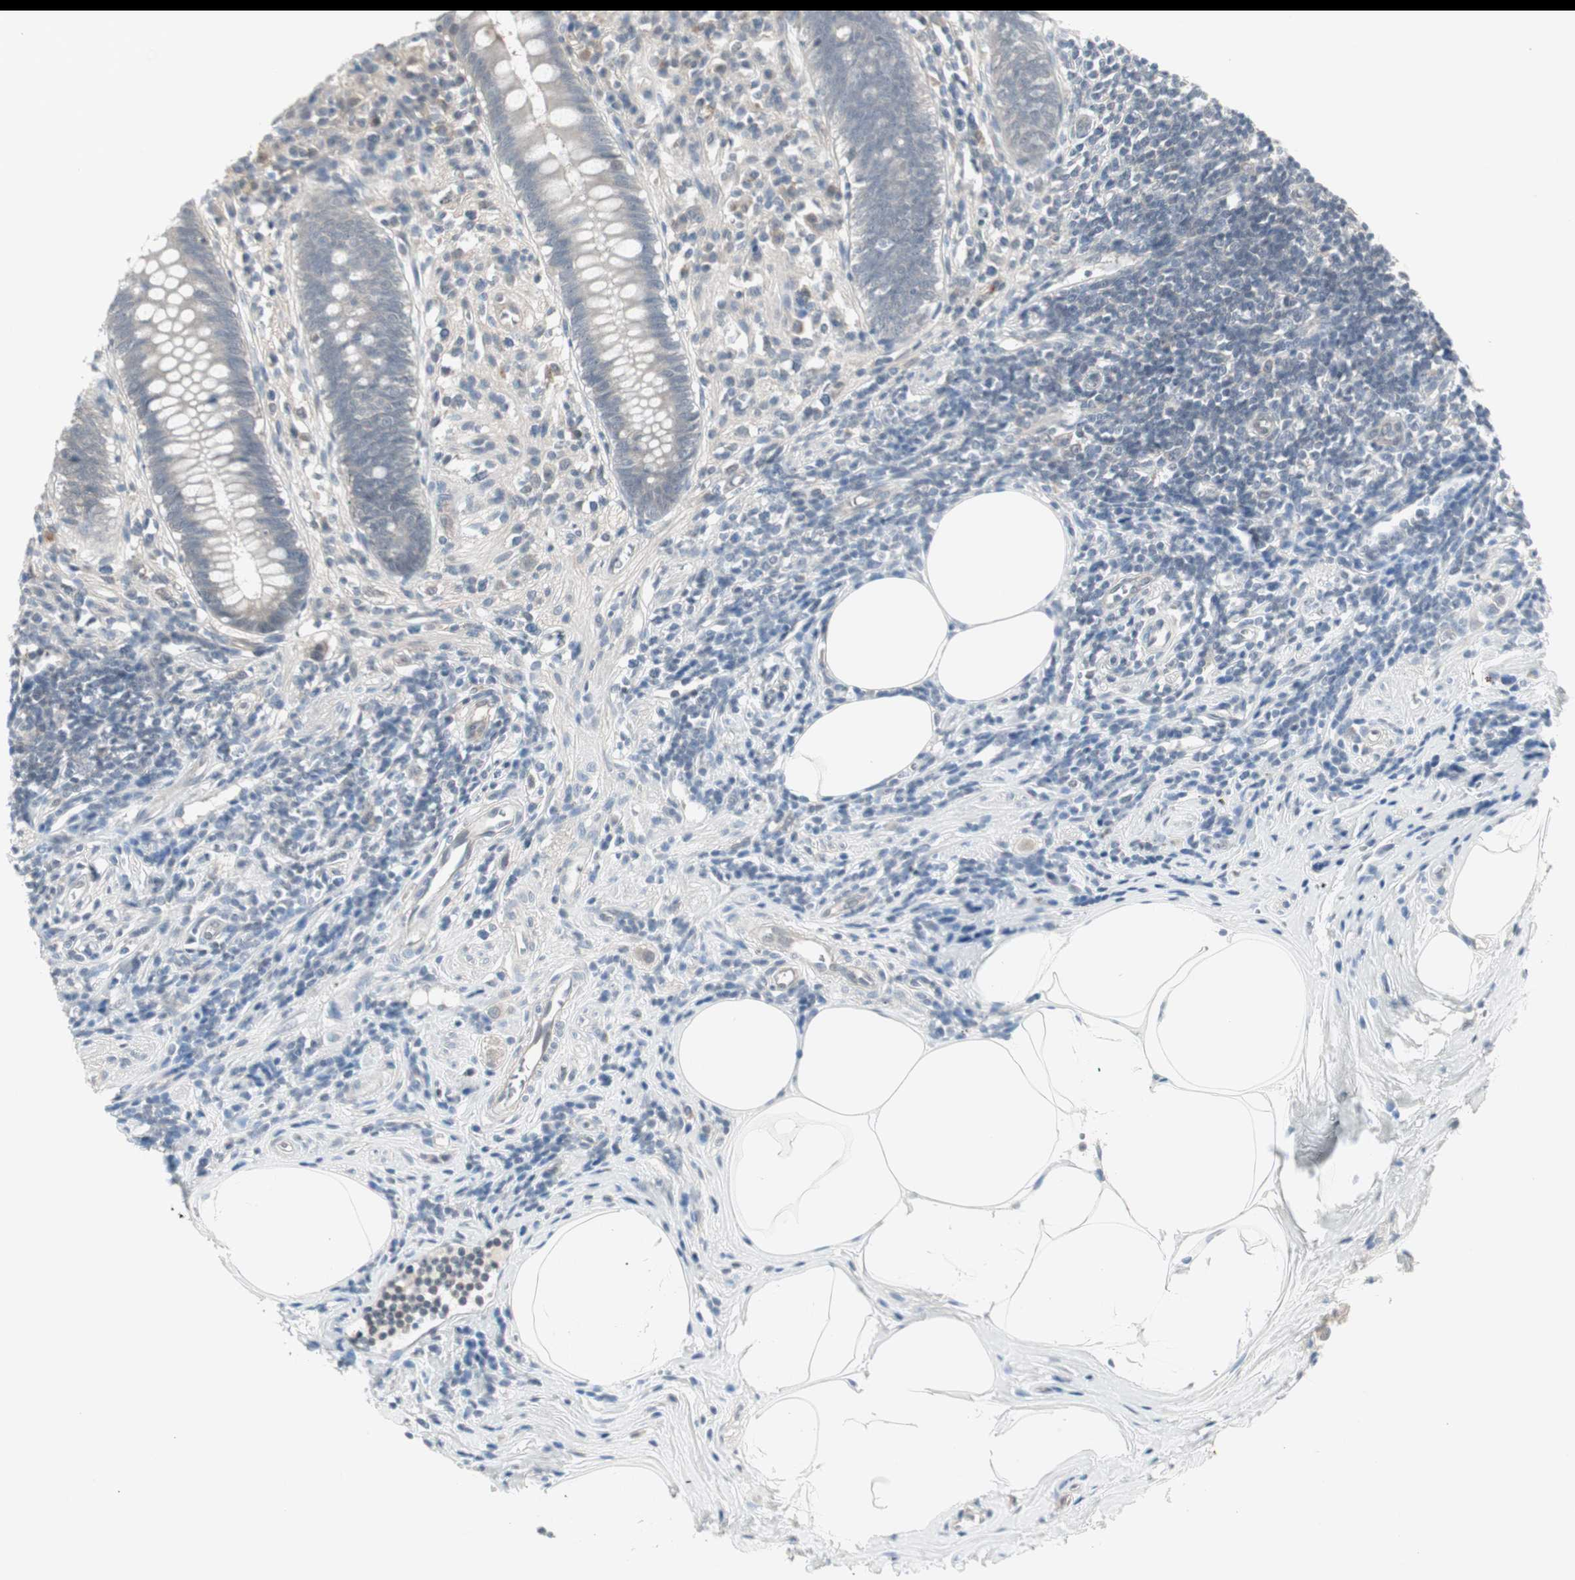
{"staining": {"intensity": "negative", "quantity": "none", "location": "none"}, "tissue": "appendix", "cell_type": "Glandular cells", "image_type": "normal", "snomed": [{"axis": "morphology", "description": "Normal tissue, NOS"}, {"axis": "topography", "description": "Appendix"}], "caption": "This is a photomicrograph of immunohistochemistry (IHC) staining of normal appendix, which shows no staining in glandular cells.", "gene": "PTPA", "patient": {"sex": "female", "age": 50}}